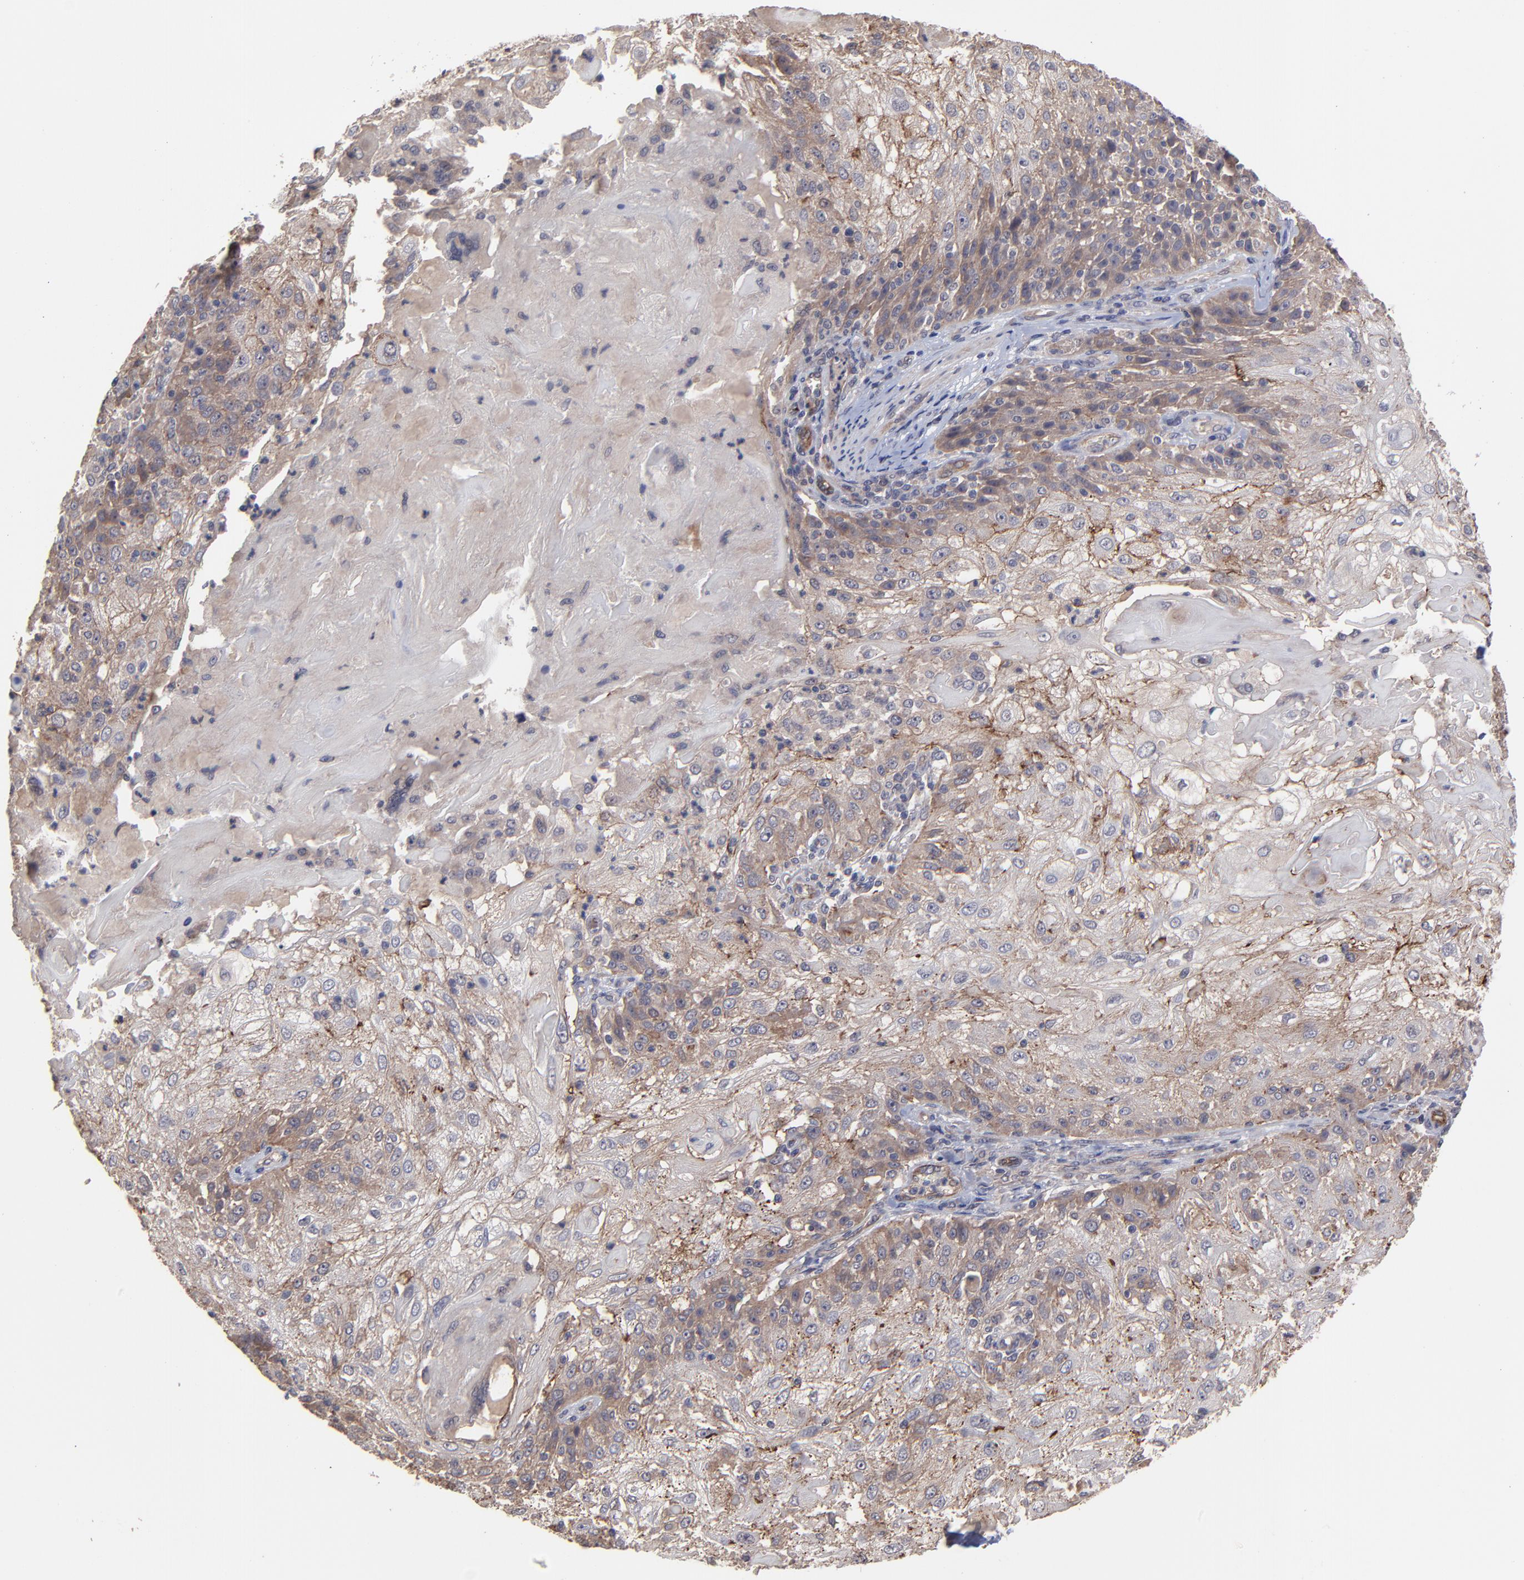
{"staining": {"intensity": "moderate", "quantity": ">75%", "location": "cytoplasmic/membranous"}, "tissue": "skin cancer", "cell_type": "Tumor cells", "image_type": "cancer", "snomed": [{"axis": "morphology", "description": "Normal tissue, NOS"}, {"axis": "morphology", "description": "Squamous cell carcinoma, NOS"}, {"axis": "topography", "description": "Skin"}], "caption": "Tumor cells exhibit medium levels of moderate cytoplasmic/membranous staining in approximately >75% of cells in human skin squamous cell carcinoma. The staining was performed using DAB, with brown indicating positive protein expression. Nuclei are stained blue with hematoxylin.", "gene": "ZNF780B", "patient": {"sex": "female", "age": 83}}